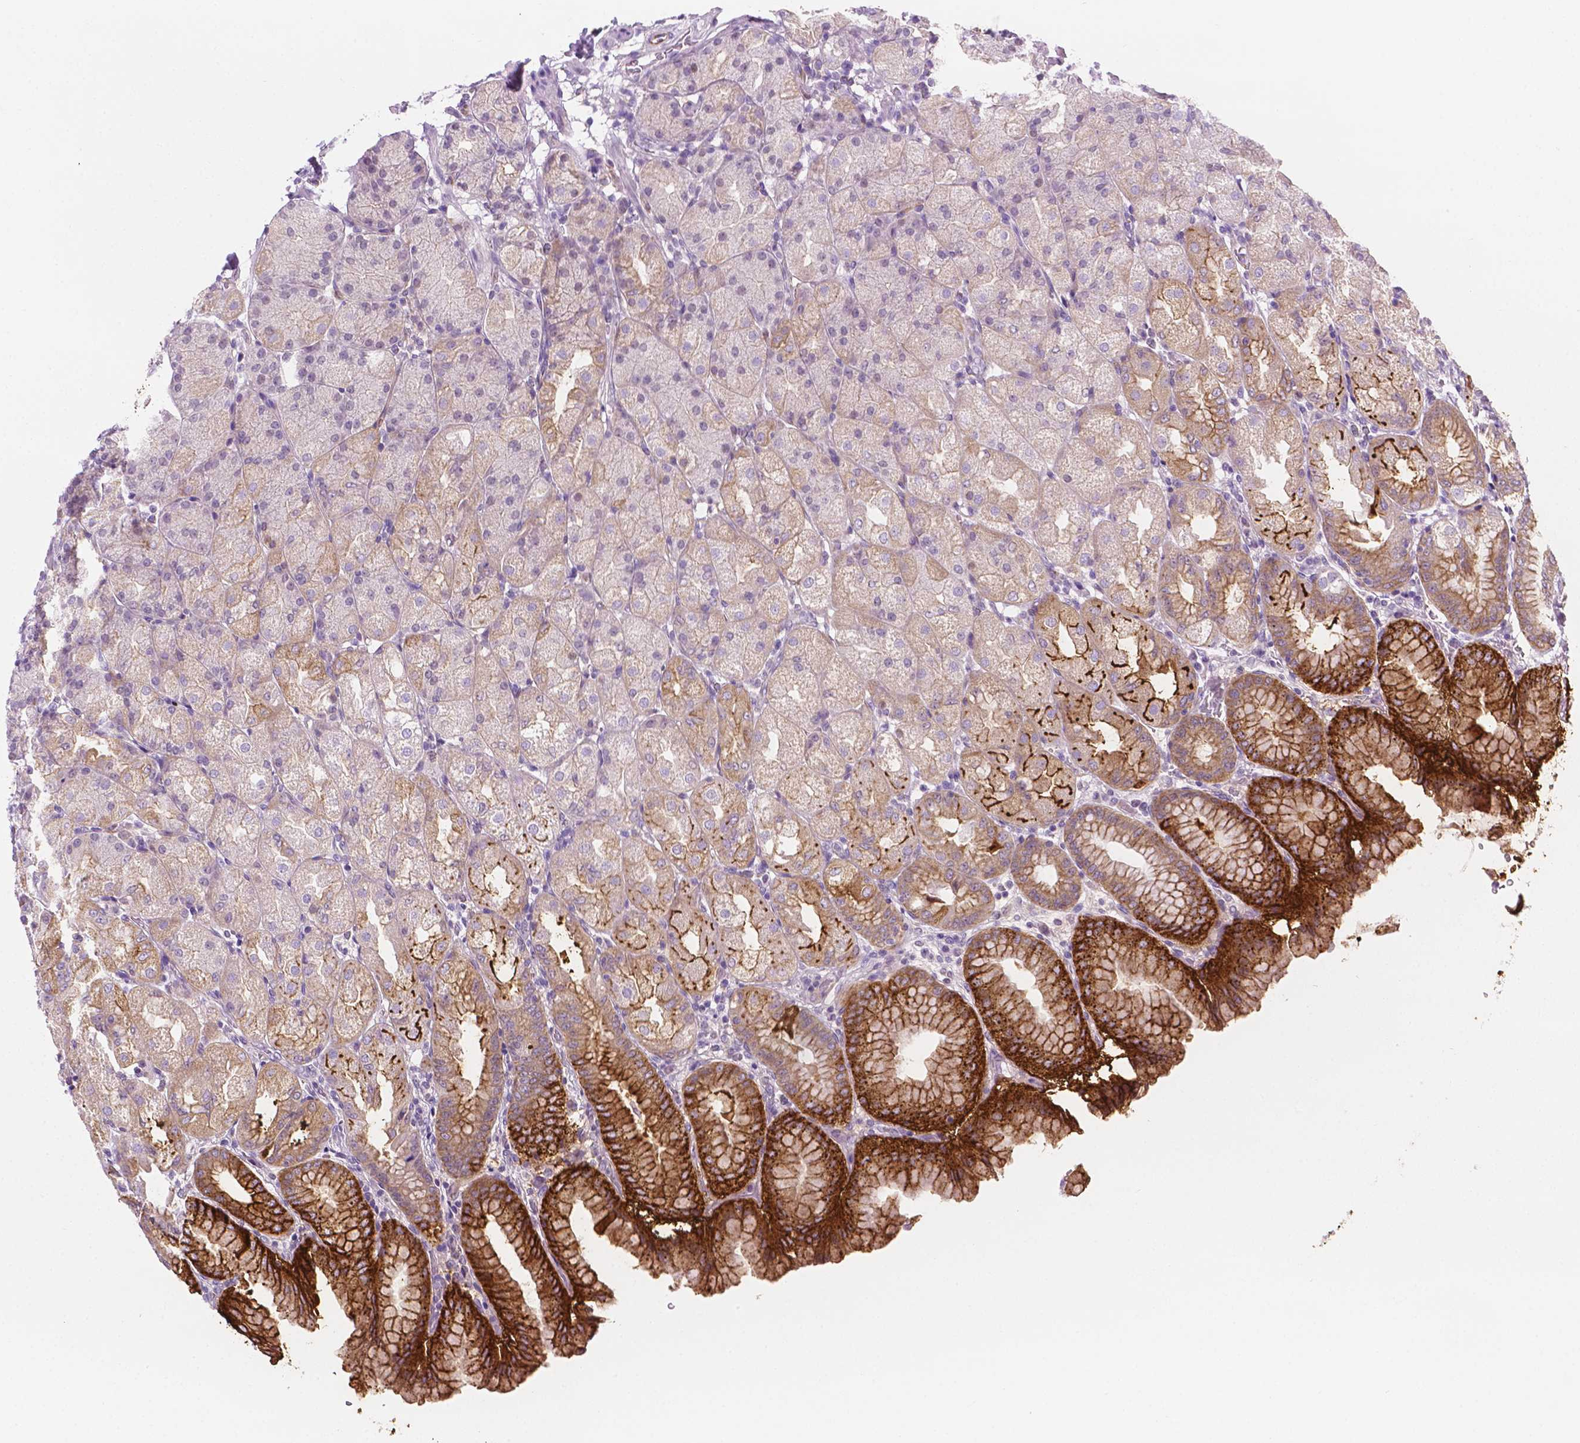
{"staining": {"intensity": "strong", "quantity": "25%-75%", "location": "cytoplasmic/membranous"}, "tissue": "stomach", "cell_type": "Glandular cells", "image_type": "normal", "snomed": [{"axis": "morphology", "description": "Normal tissue, NOS"}, {"axis": "topography", "description": "Stomach, upper"}, {"axis": "topography", "description": "Stomach"}, {"axis": "topography", "description": "Stomach, lower"}], "caption": "Protein staining by IHC shows strong cytoplasmic/membranous expression in about 25%-75% of glandular cells in benign stomach.", "gene": "EPPK1", "patient": {"sex": "male", "age": 62}}